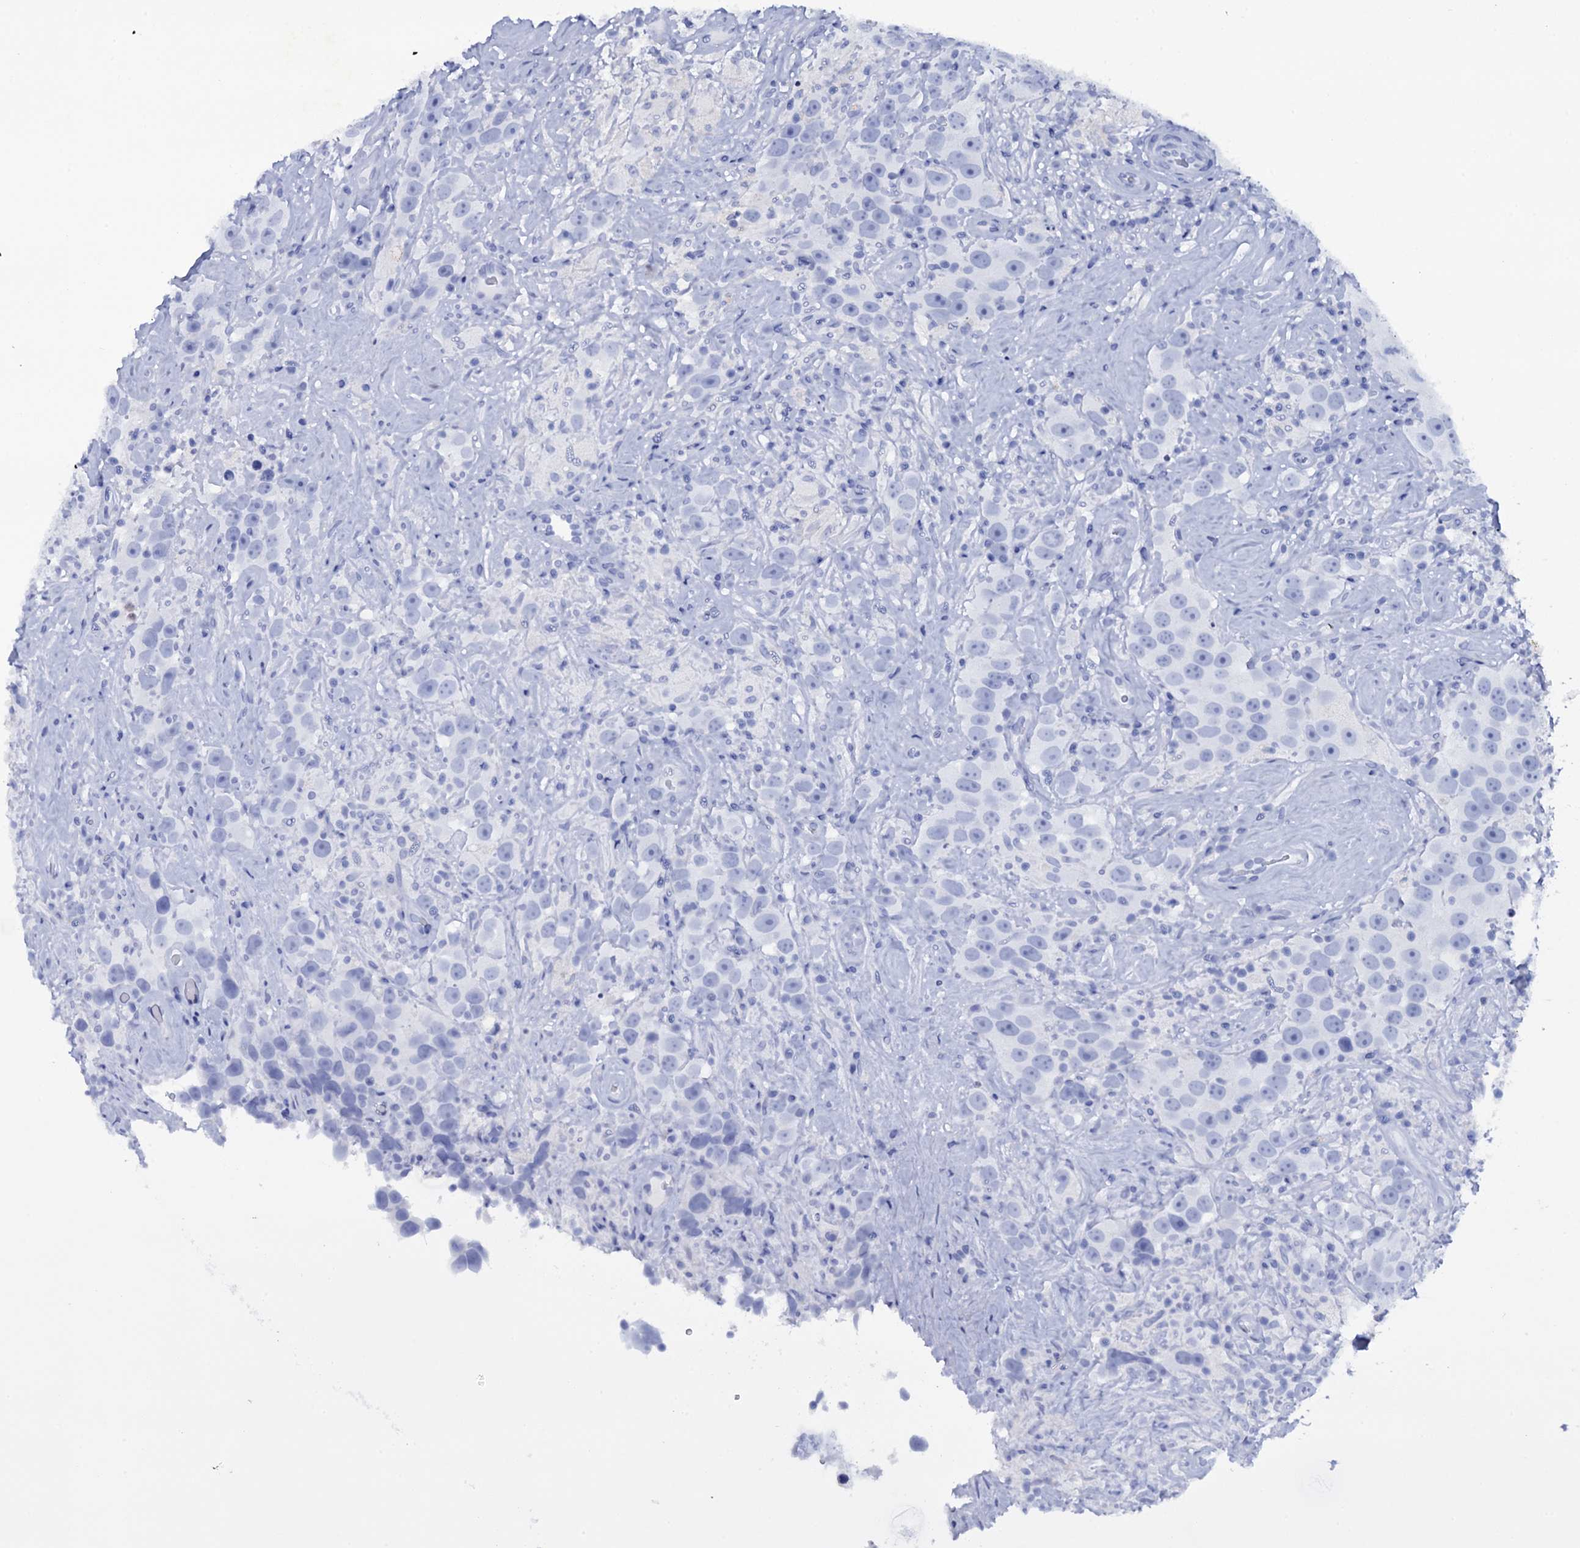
{"staining": {"intensity": "negative", "quantity": "none", "location": "none"}, "tissue": "testis cancer", "cell_type": "Tumor cells", "image_type": "cancer", "snomed": [{"axis": "morphology", "description": "Seminoma, NOS"}, {"axis": "topography", "description": "Testis"}], "caption": "Immunohistochemistry image of human seminoma (testis) stained for a protein (brown), which exhibits no expression in tumor cells.", "gene": "ITPRID2", "patient": {"sex": "male", "age": 49}}